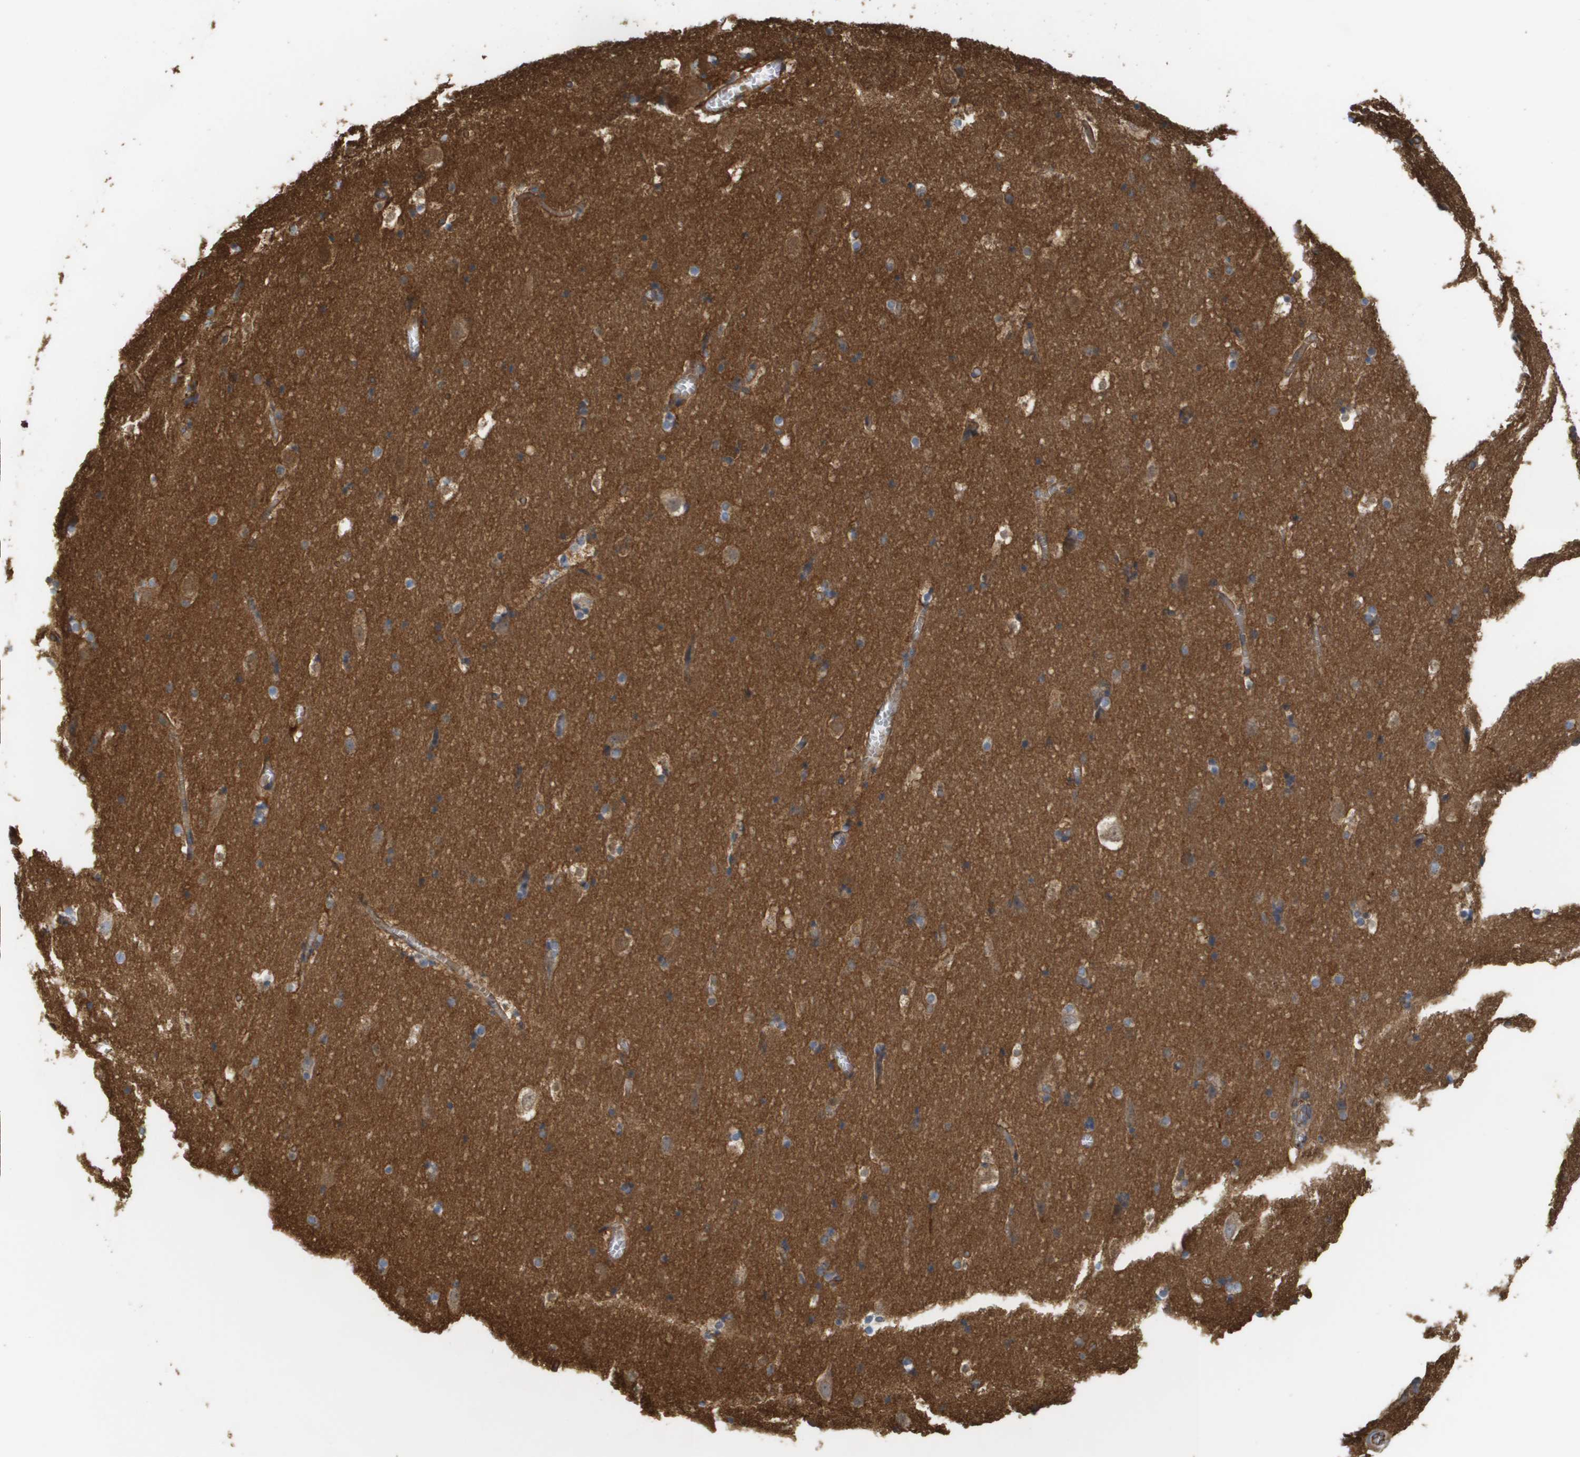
{"staining": {"intensity": "weak", "quantity": "25%-75%", "location": "cytoplasmic/membranous"}, "tissue": "hippocampus", "cell_type": "Glial cells", "image_type": "normal", "snomed": [{"axis": "morphology", "description": "Normal tissue, NOS"}, {"axis": "topography", "description": "Hippocampus"}], "caption": "A brown stain labels weak cytoplasmic/membranous positivity of a protein in glial cells of benign hippocampus. (DAB = brown stain, brightfield microscopy at high magnification).", "gene": "SGMS2", "patient": {"sex": "male", "age": 45}}